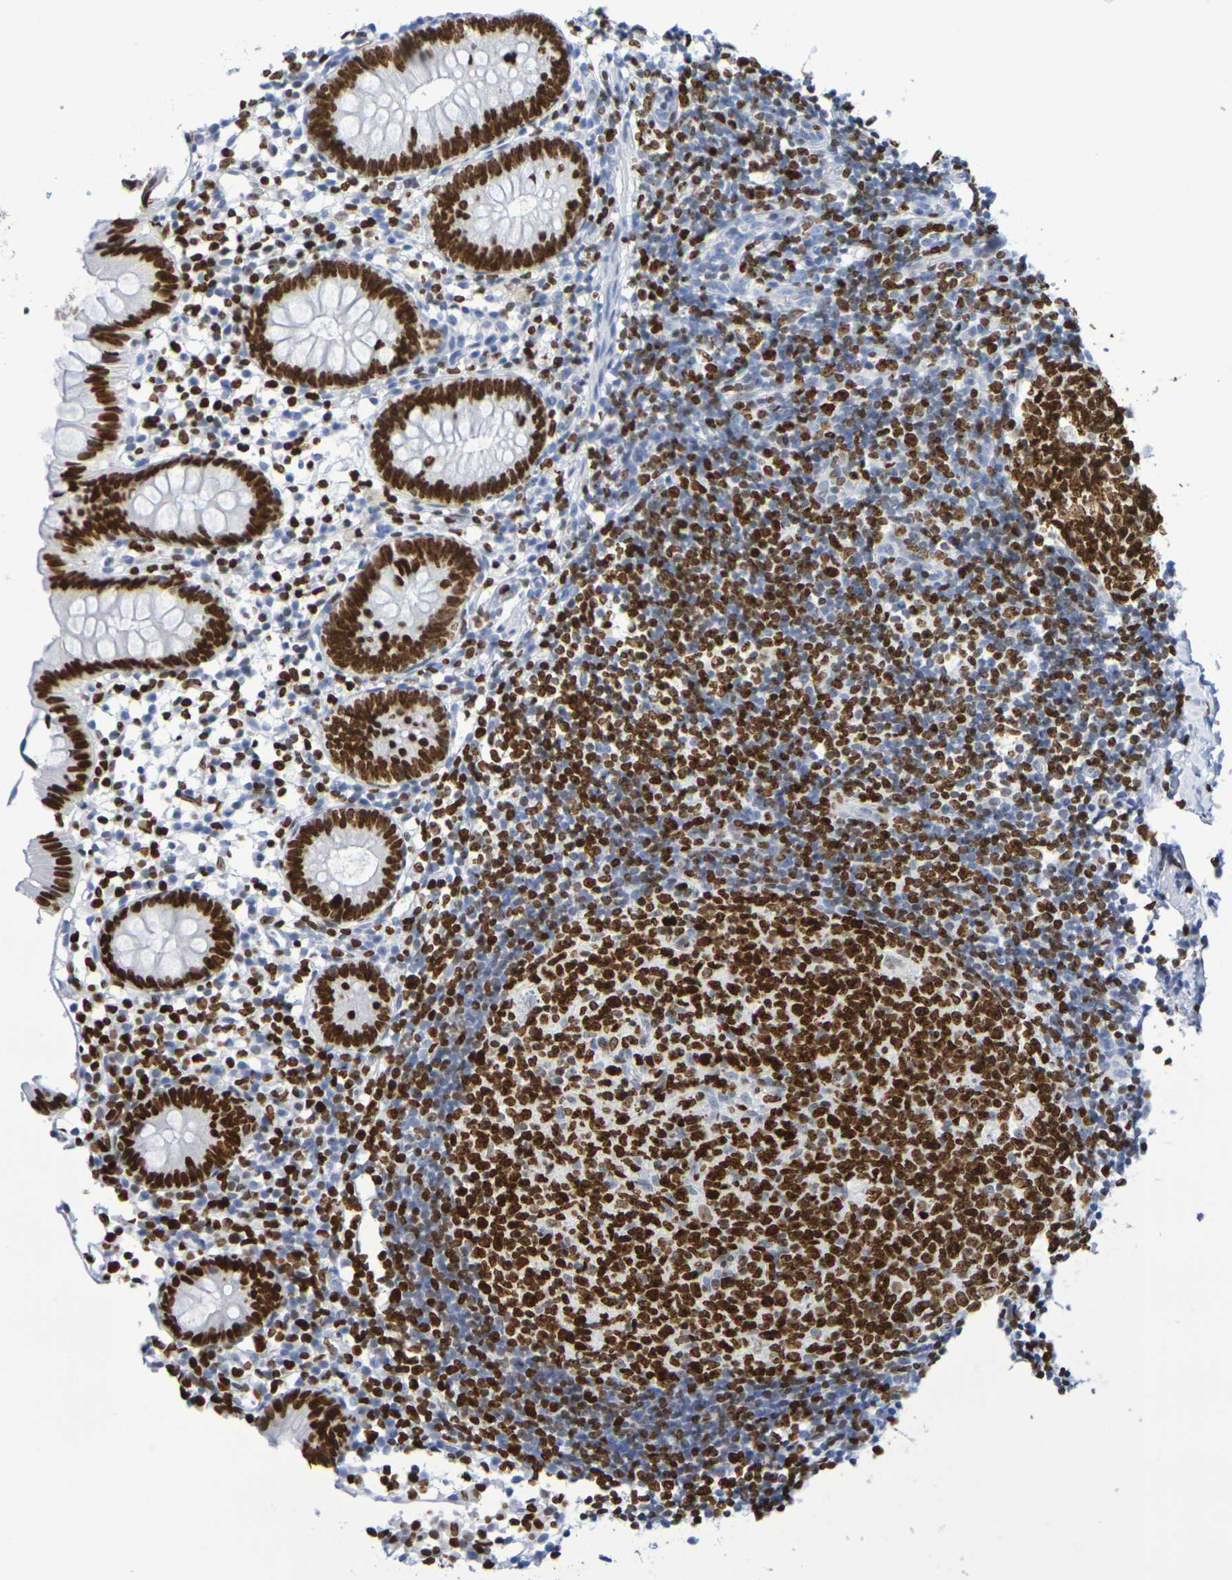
{"staining": {"intensity": "strong", "quantity": ">75%", "location": "nuclear"}, "tissue": "appendix", "cell_type": "Glandular cells", "image_type": "normal", "snomed": [{"axis": "morphology", "description": "Normal tissue, NOS"}, {"axis": "topography", "description": "Appendix"}], "caption": "High-magnification brightfield microscopy of unremarkable appendix stained with DAB (brown) and counterstained with hematoxylin (blue). glandular cells exhibit strong nuclear staining is identified in about>75% of cells.", "gene": "H1", "patient": {"sex": "female", "age": 20}}